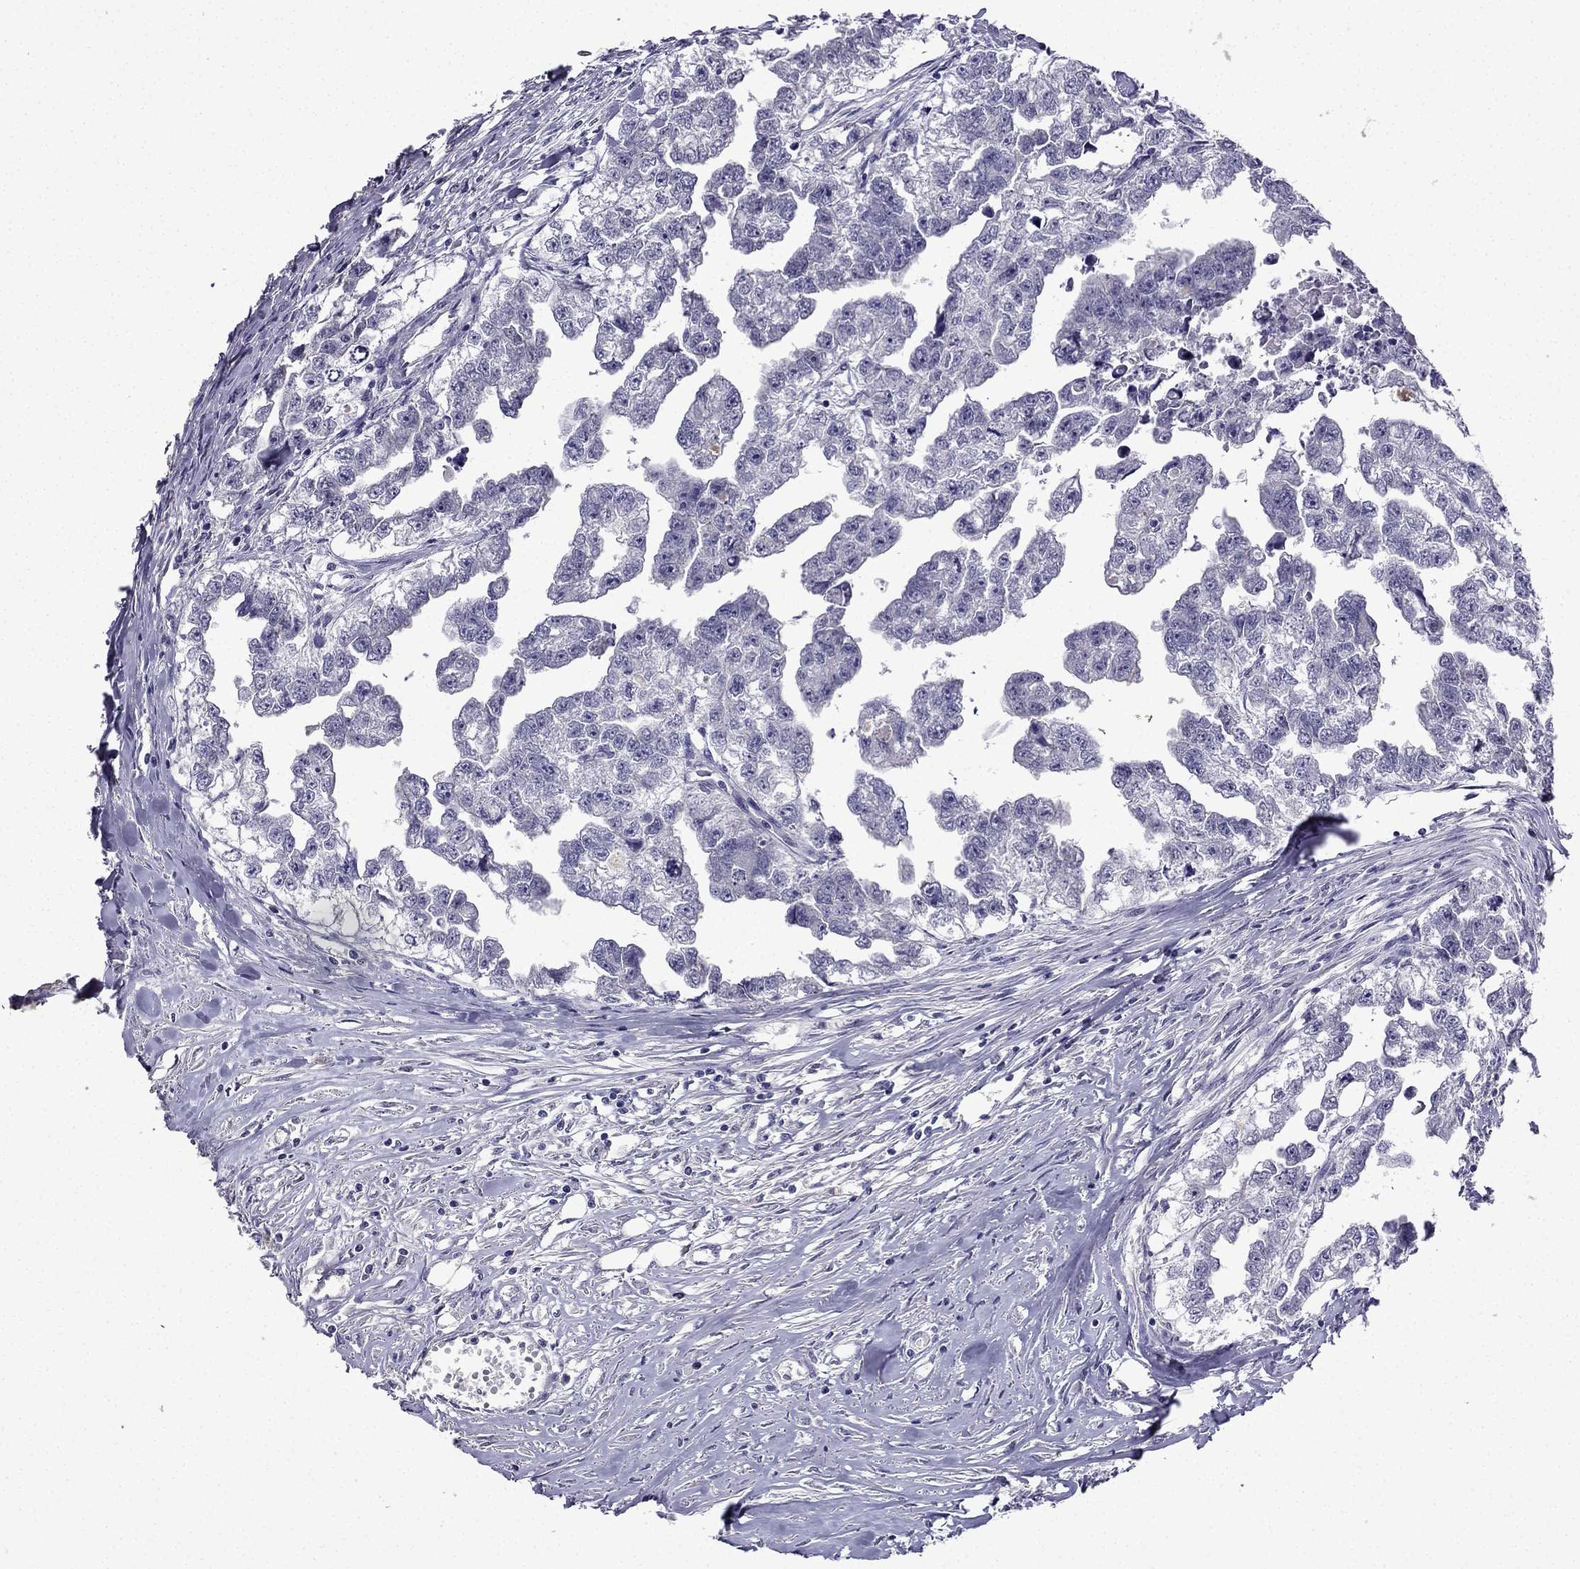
{"staining": {"intensity": "negative", "quantity": "none", "location": "none"}, "tissue": "testis cancer", "cell_type": "Tumor cells", "image_type": "cancer", "snomed": [{"axis": "morphology", "description": "Carcinoma, Embryonal, NOS"}, {"axis": "morphology", "description": "Teratoma, malignant, NOS"}, {"axis": "topography", "description": "Testis"}], "caption": "The photomicrograph displays no staining of tumor cells in testis cancer.", "gene": "UHRF1", "patient": {"sex": "male", "age": 44}}